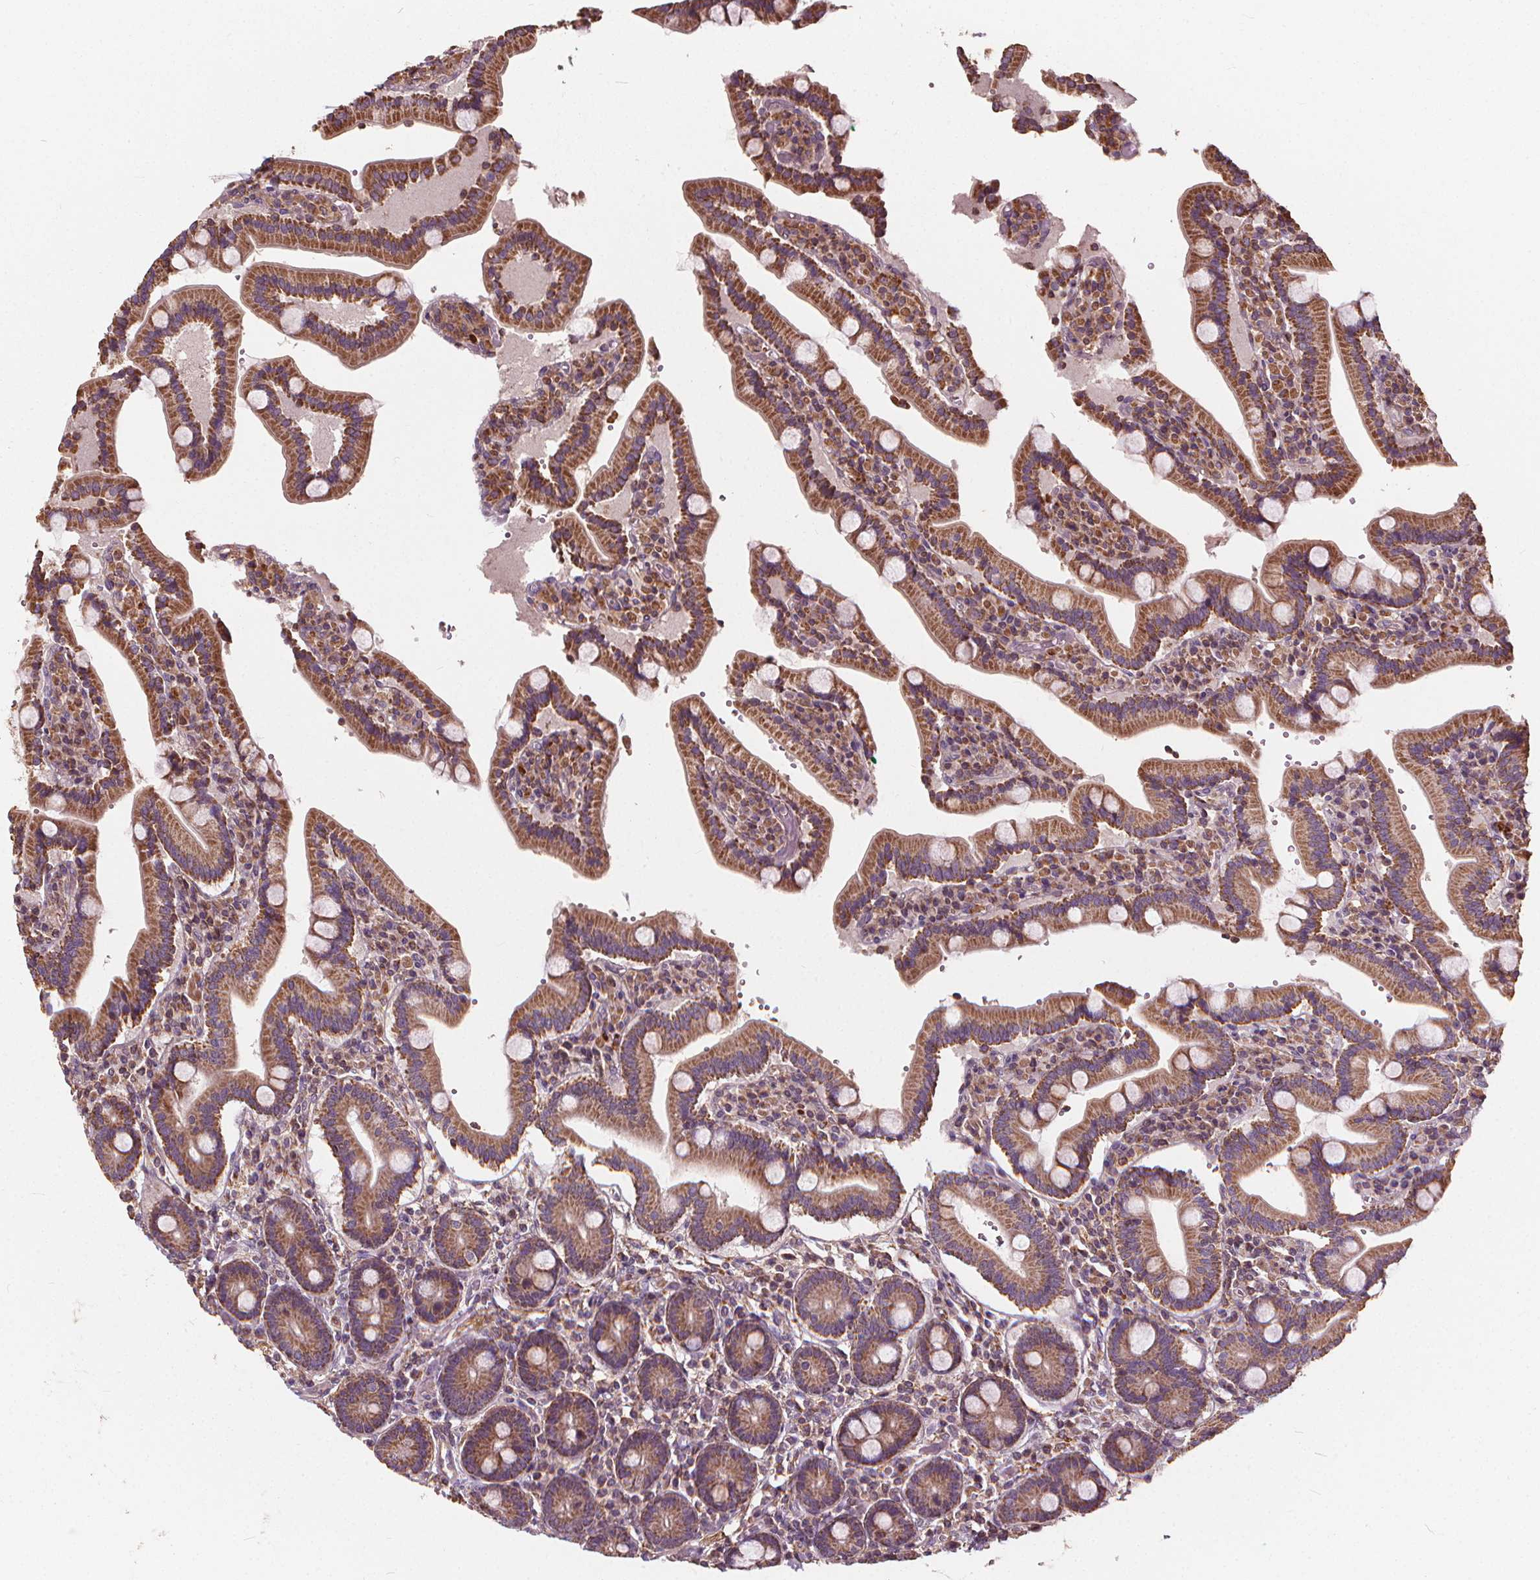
{"staining": {"intensity": "moderate", "quantity": ">75%", "location": "cytoplasmic/membranous"}, "tissue": "duodenum", "cell_type": "Glandular cells", "image_type": "normal", "snomed": [{"axis": "morphology", "description": "Normal tissue, NOS"}, {"axis": "topography", "description": "Duodenum"}], "caption": "IHC staining of normal duodenum, which shows medium levels of moderate cytoplasmic/membranous staining in approximately >75% of glandular cells indicating moderate cytoplasmic/membranous protein positivity. The staining was performed using DAB (brown) for protein detection and nuclei were counterstained in hematoxylin (blue).", "gene": "ORAI2", "patient": {"sex": "female", "age": 62}}